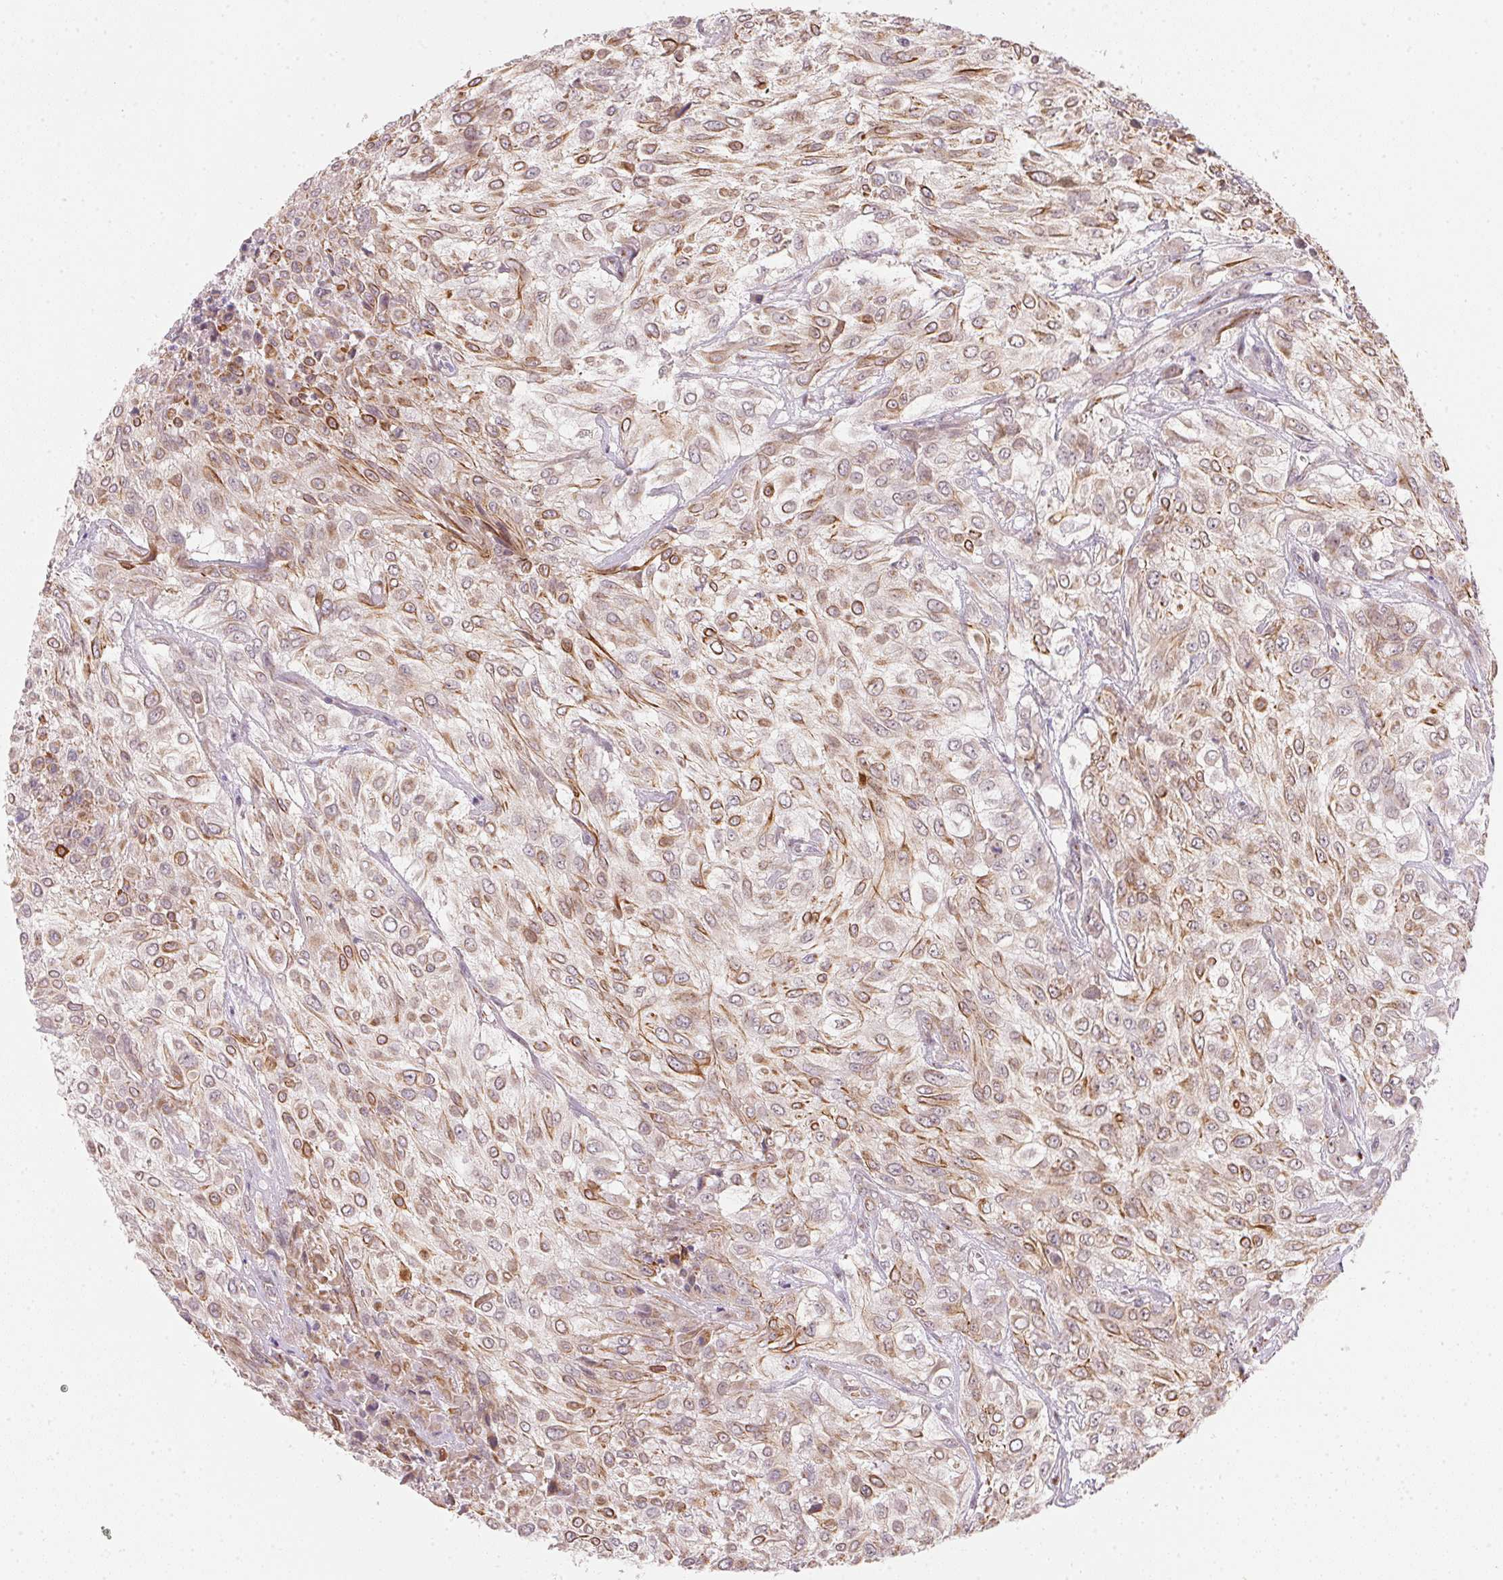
{"staining": {"intensity": "moderate", "quantity": ">75%", "location": "cytoplasmic/membranous"}, "tissue": "urothelial cancer", "cell_type": "Tumor cells", "image_type": "cancer", "snomed": [{"axis": "morphology", "description": "Urothelial carcinoma, High grade"}, {"axis": "topography", "description": "Urinary bladder"}], "caption": "Human high-grade urothelial carcinoma stained with a protein marker shows moderate staining in tumor cells.", "gene": "RAB22A", "patient": {"sex": "male", "age": 57}}